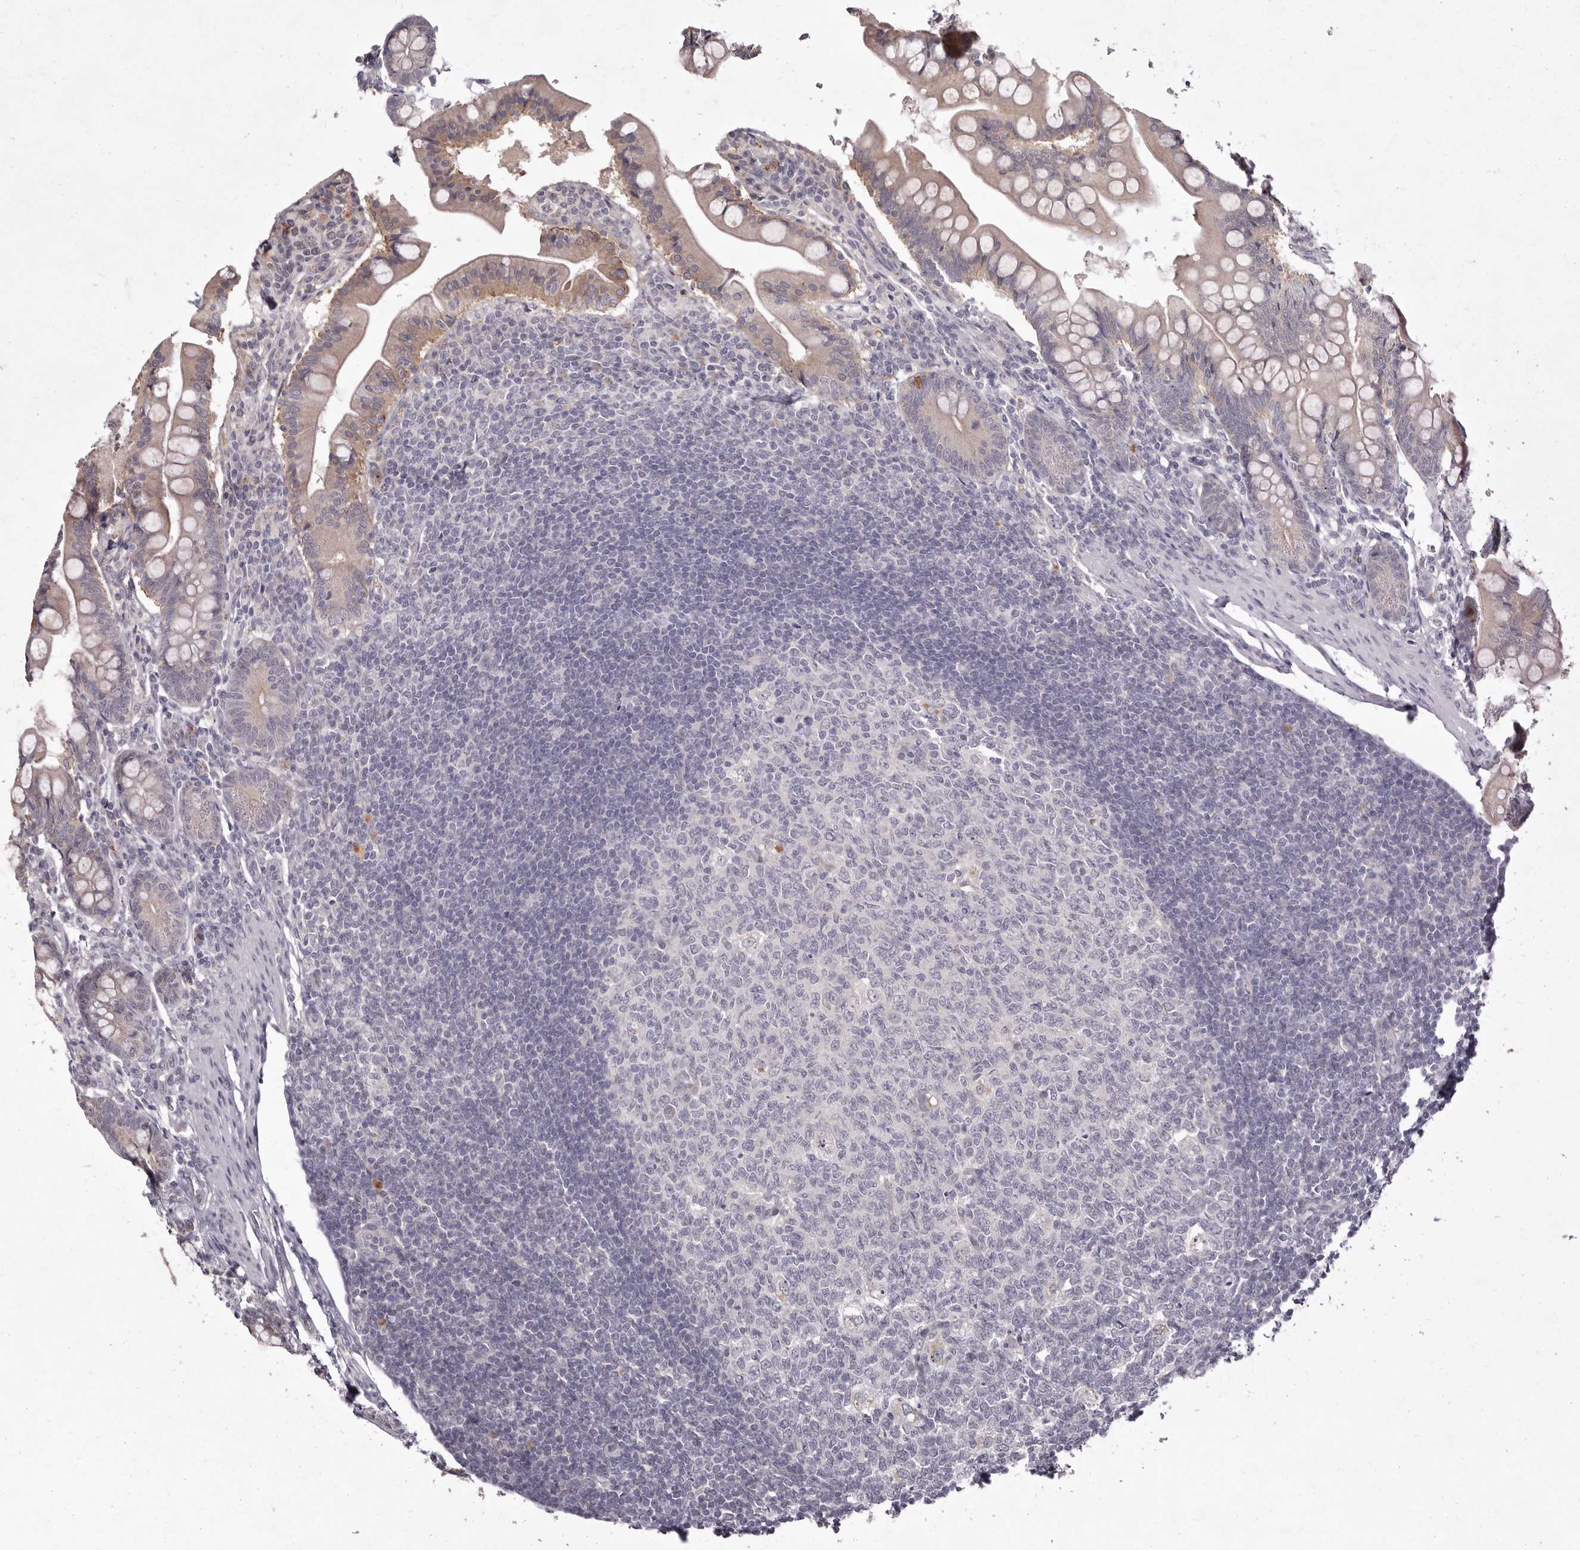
{"staining": {"intensity": "weak", "quantity": ">75%", "location": "cytoplasmic/membranous"}, "tissue": "small intestine", "cell_type": "Glandular cells", "image_type": "normal", "snomed": [{"axis": "morphology", "description": "Normal tissue, NOS"}, {"axis": "topography", "description": "Small intestine"}], "caption": "A brown stain highlights weak cytoplasmic/membranous expression of a protein in glandular cells of unremarkable small intestine.", "gene": "GARNL3", "patient": {"sex": "male", "age": 7}}